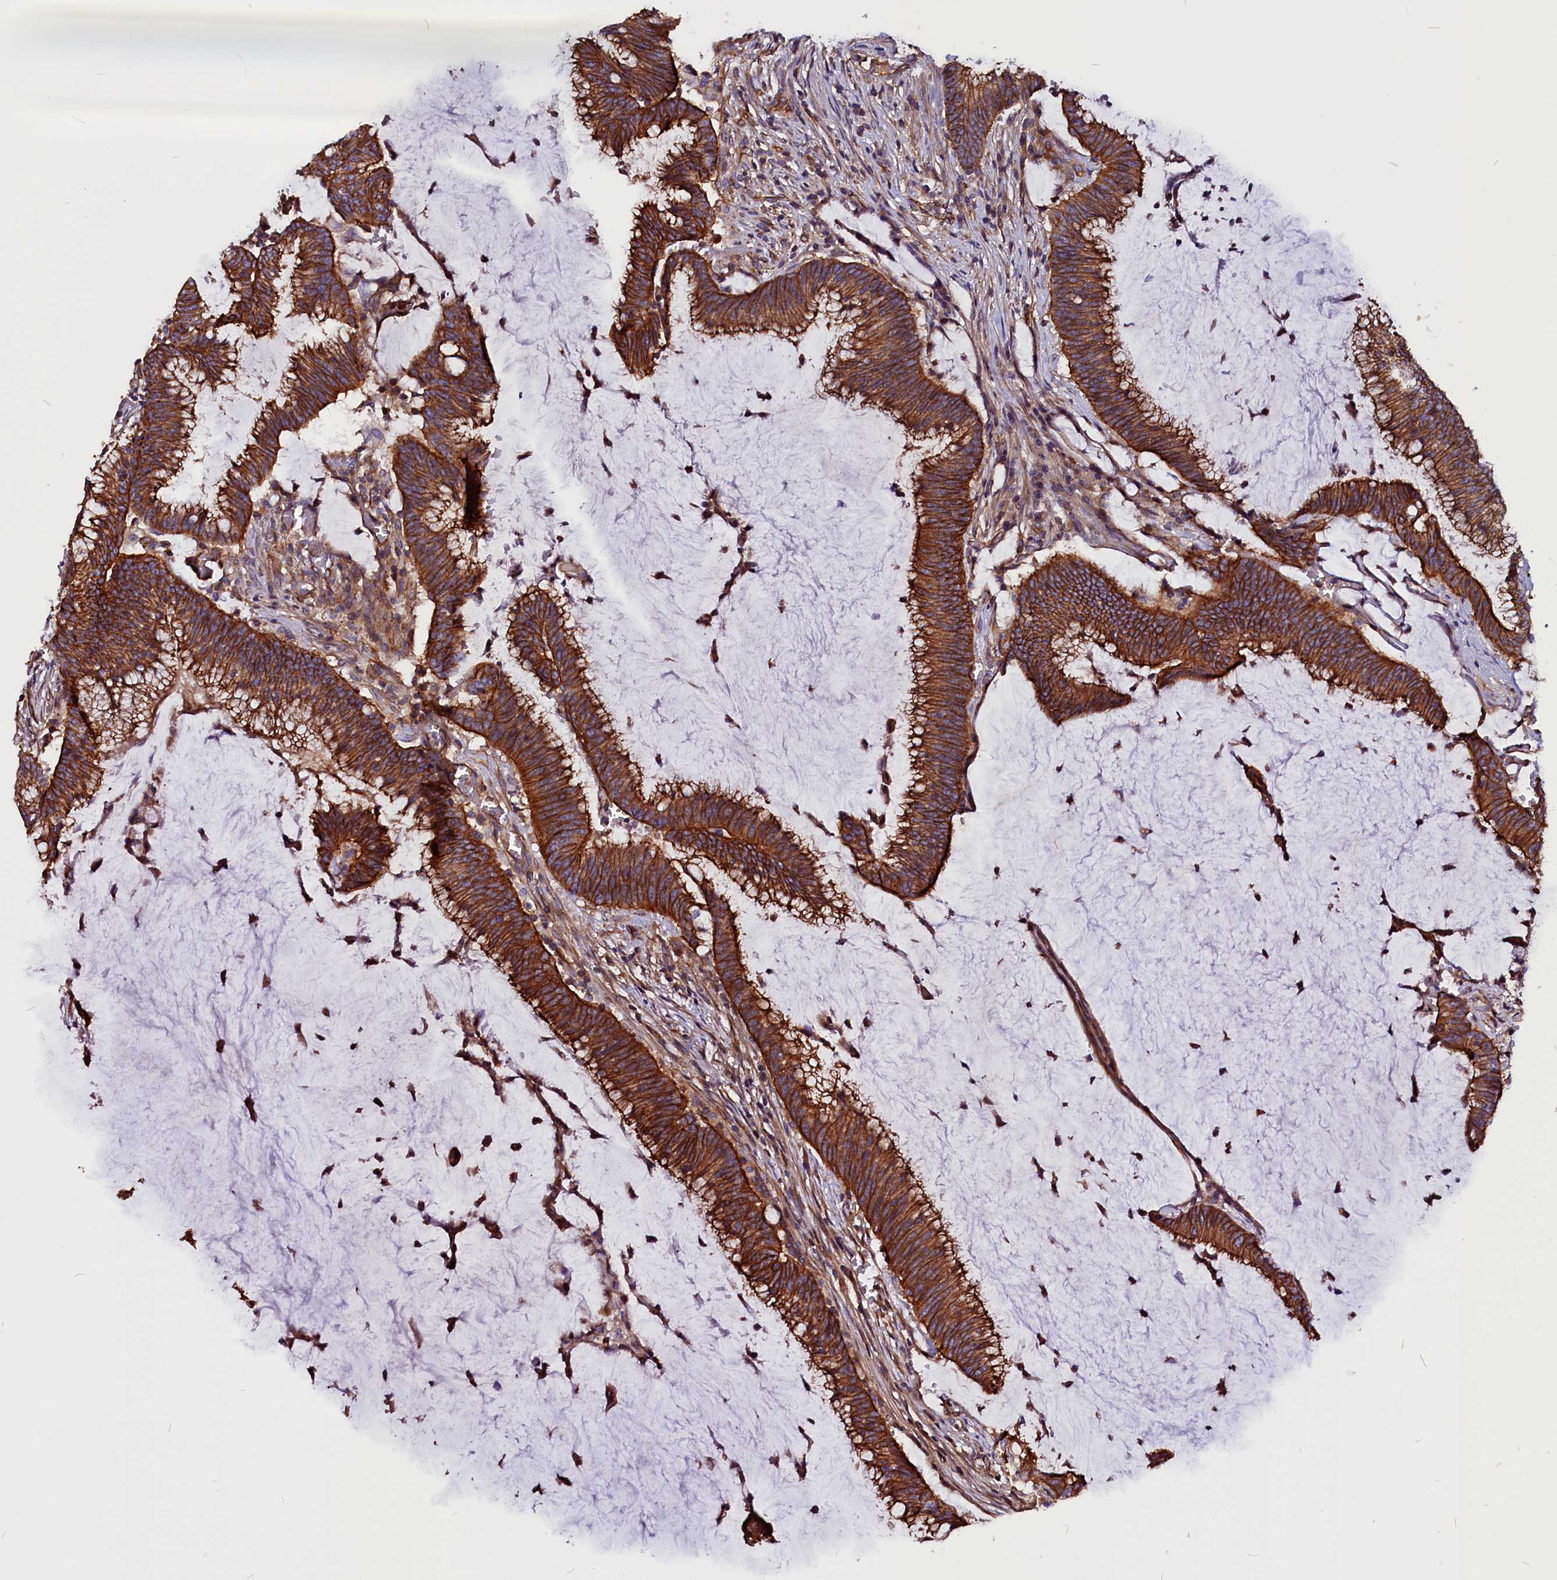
{"staining": {"intensity": "strong", "quantity": ">75%", "location": "cytoplasmic/membranous"}, "tissue": "colorectal cancer", "cell_type": "Tumor cells", "image_type": "cancer", "snomed": [{"axis": "morphology", "description": "Adenocarcinoma, NOS"}, {"axis": "topography", "description": "Rectum"}], "caption": "A high-resolution photomicrograph shows IHC staining of adenocarcinoma (colorectal), which reveals strong cytoplasmic/membranous positivity in approximately >75% of tumor cells.", "gene": "ZNF749", "patient": {"sex": "female", "age": 77}}